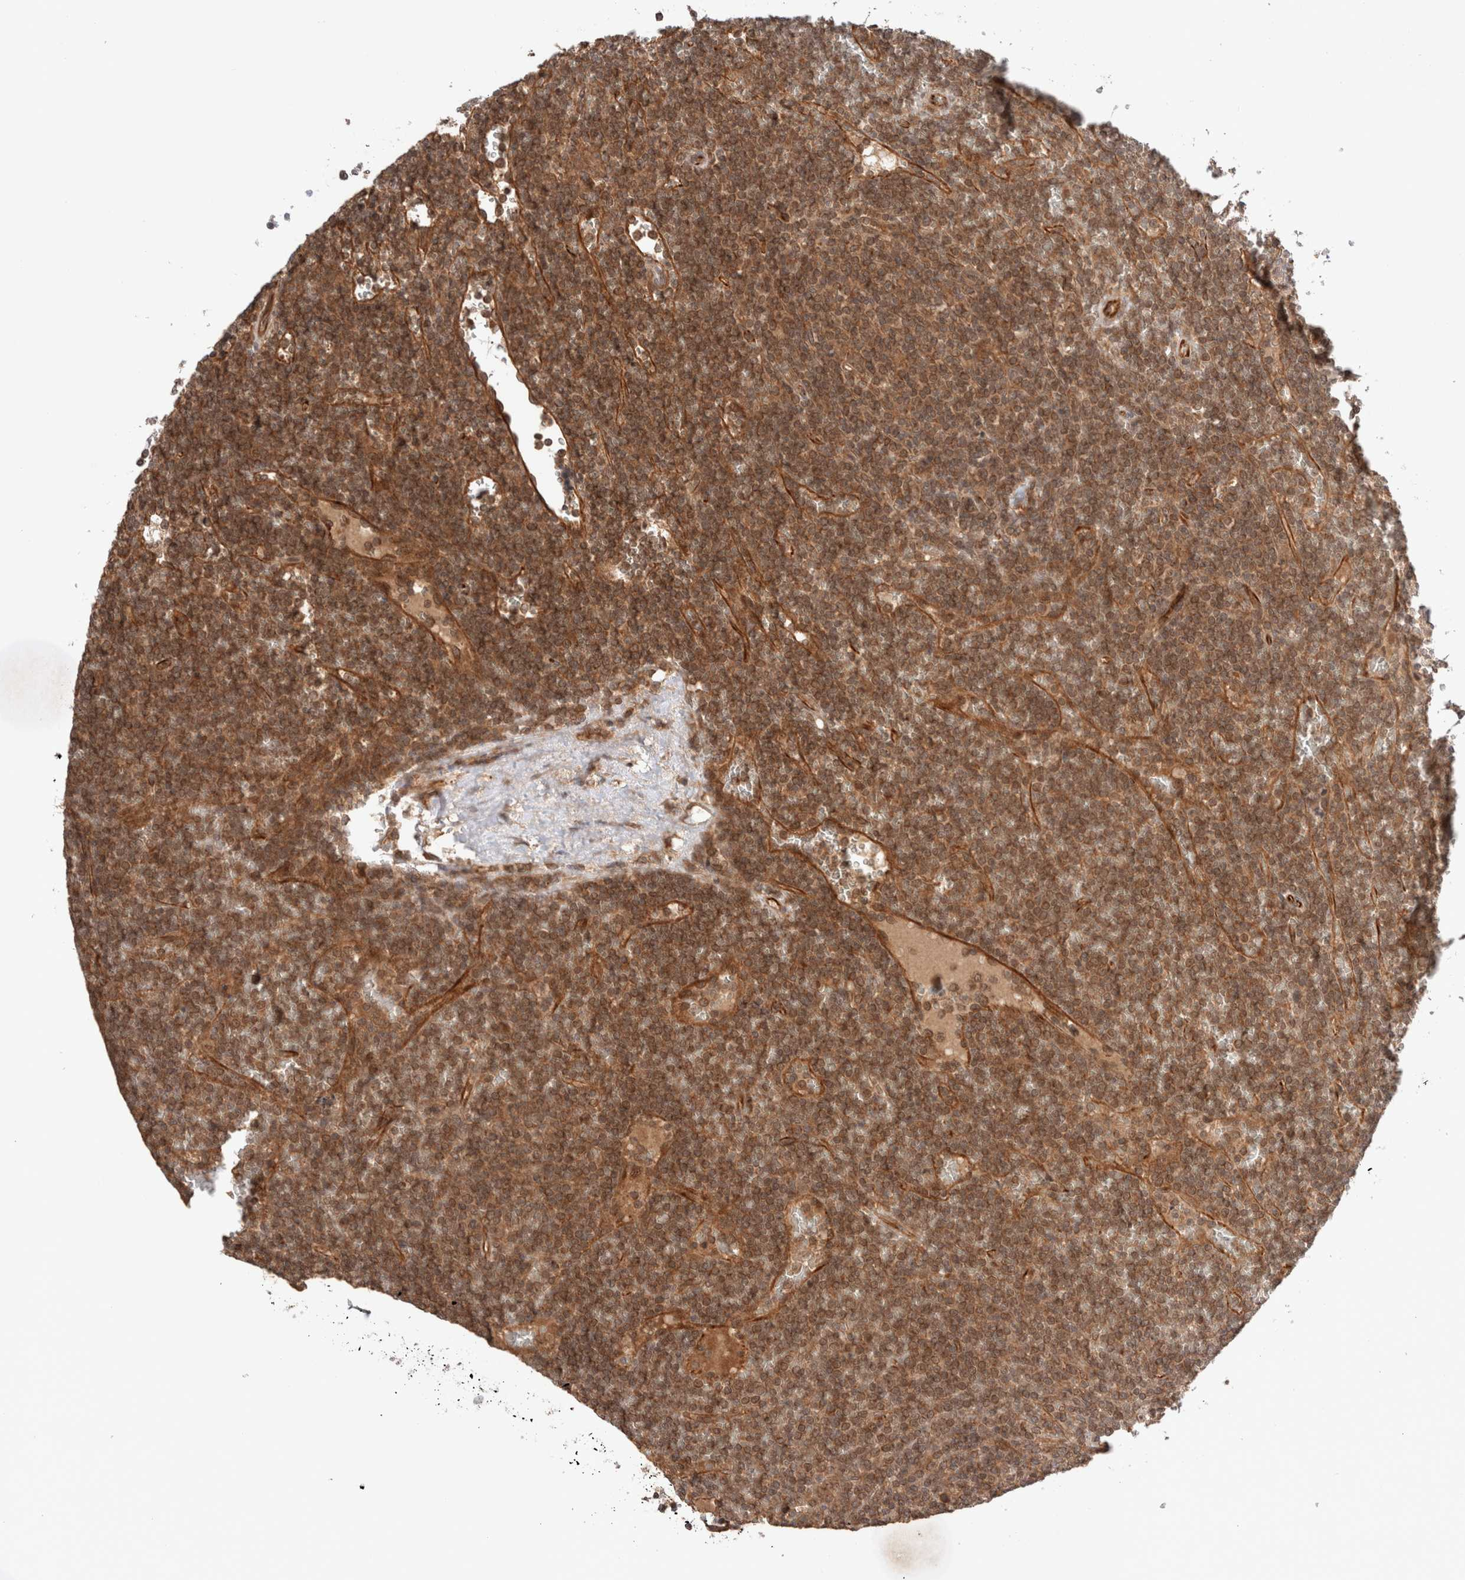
{"staining": {"intensity": "moderate", "quantity": ">75%", "location": "cytoplasmic/membranous,nuclear"}, "tissue": "lymphoma", "cell_type": "Tumor cells", "image_type": "cancer", "snomed": [{"axis": "morphology", "description": "Malignant lymphoma, non-Hodgkin's type, Low grade"}, {"axis": "topography", "description": "Spleen"}], "caption": "There is medium levels of moderate cytoplasmic/membranous and nuclear staining in tumor cells of malignant lymphoma, non-Hodgkin's type (low-grade), as demonstrated by immunohistochemical staining (brown color).", "gene": "SIKE1", "patient": {"sex": "female", "age": 19}}